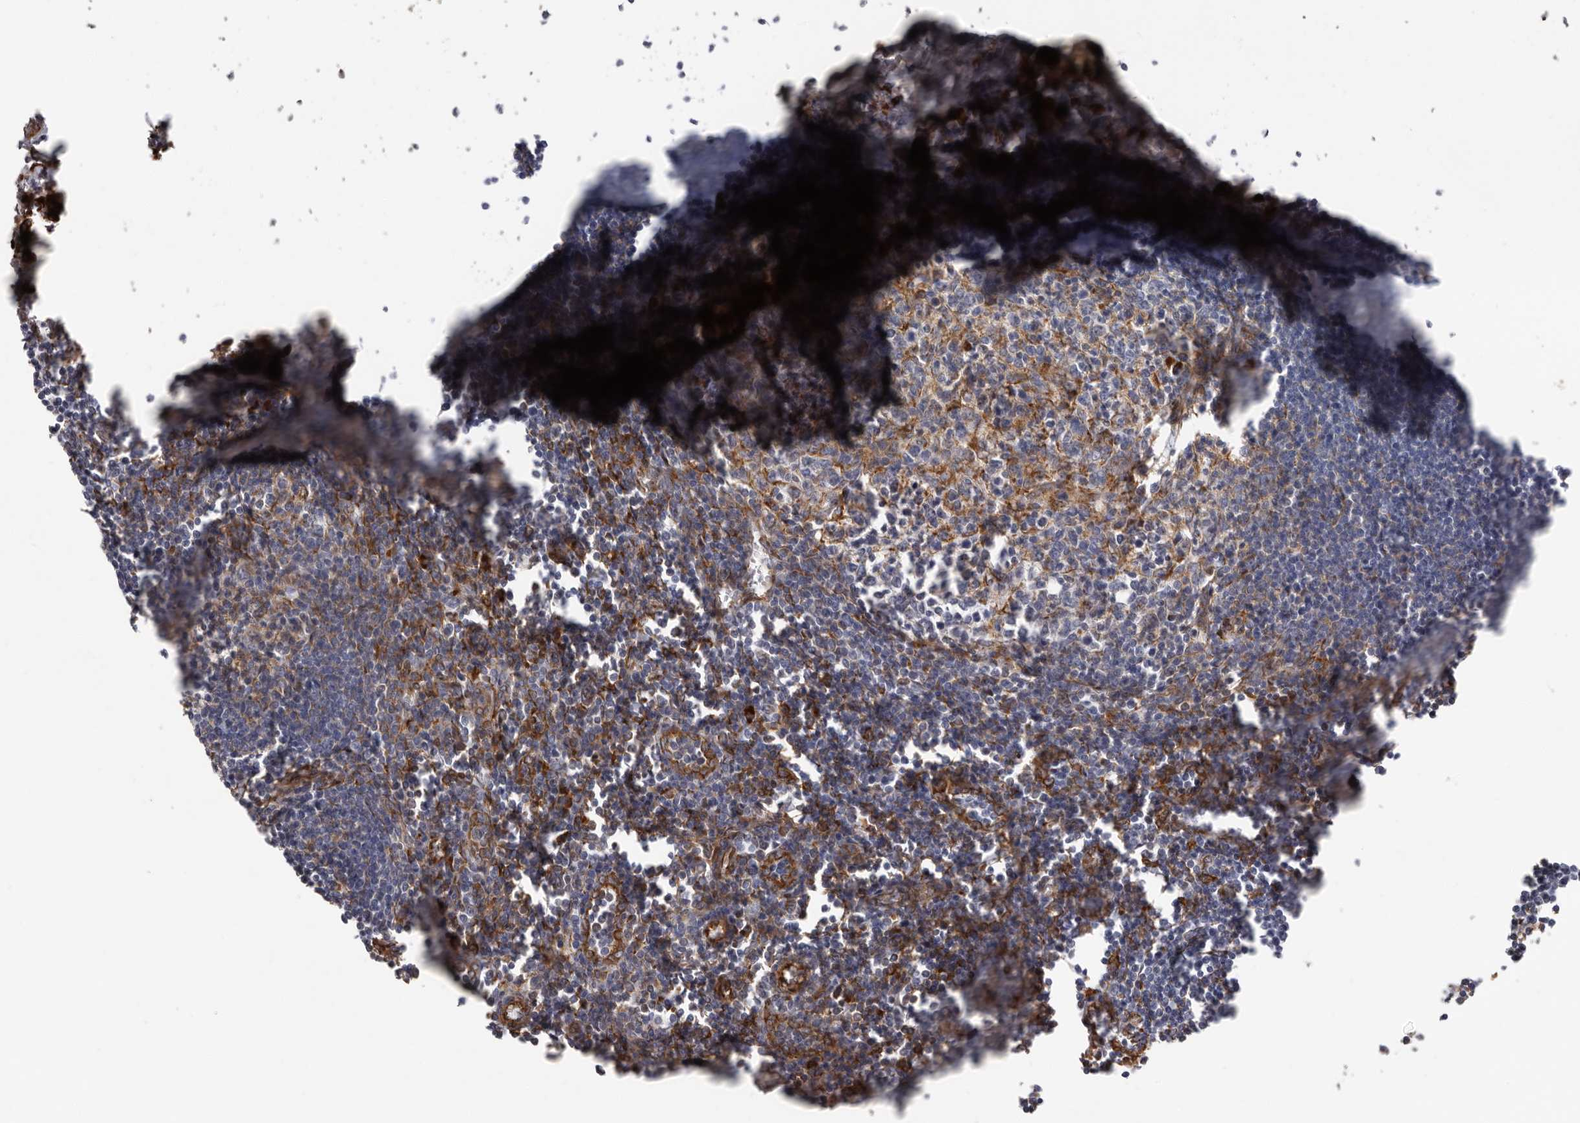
{"staining": {"intensity": "moderate", "quantity": "<25%", "location": "cytoplasmic/membranous"}, "tissue": "lymph node", "cell_type": "Germinal center cells", "image_type": "normal", "snomed": [{"axis": "morphology", "description": "Normal tissue, NOS"}, {"axis": "morphology", "description": "Malignant melanoma, Metastatic site"}, {"axis": "topography", "description": "Lymph node"}], "caption": "Immunohistochemistry staining of benign lymph node, which reveals low levels of moderate cytoplasmic/membranous expression in about <25% of germinal center cells indicating moderate cytoplasmic/membranous protein staining. The staining was performed using DAB (3,3'-diaminobenzidine) (brown) for protein detection and nuclei were counterstained in hematoxylin (blue).", "gene": "WDTC1", "patient": {"sex": "male", "age": 41}}